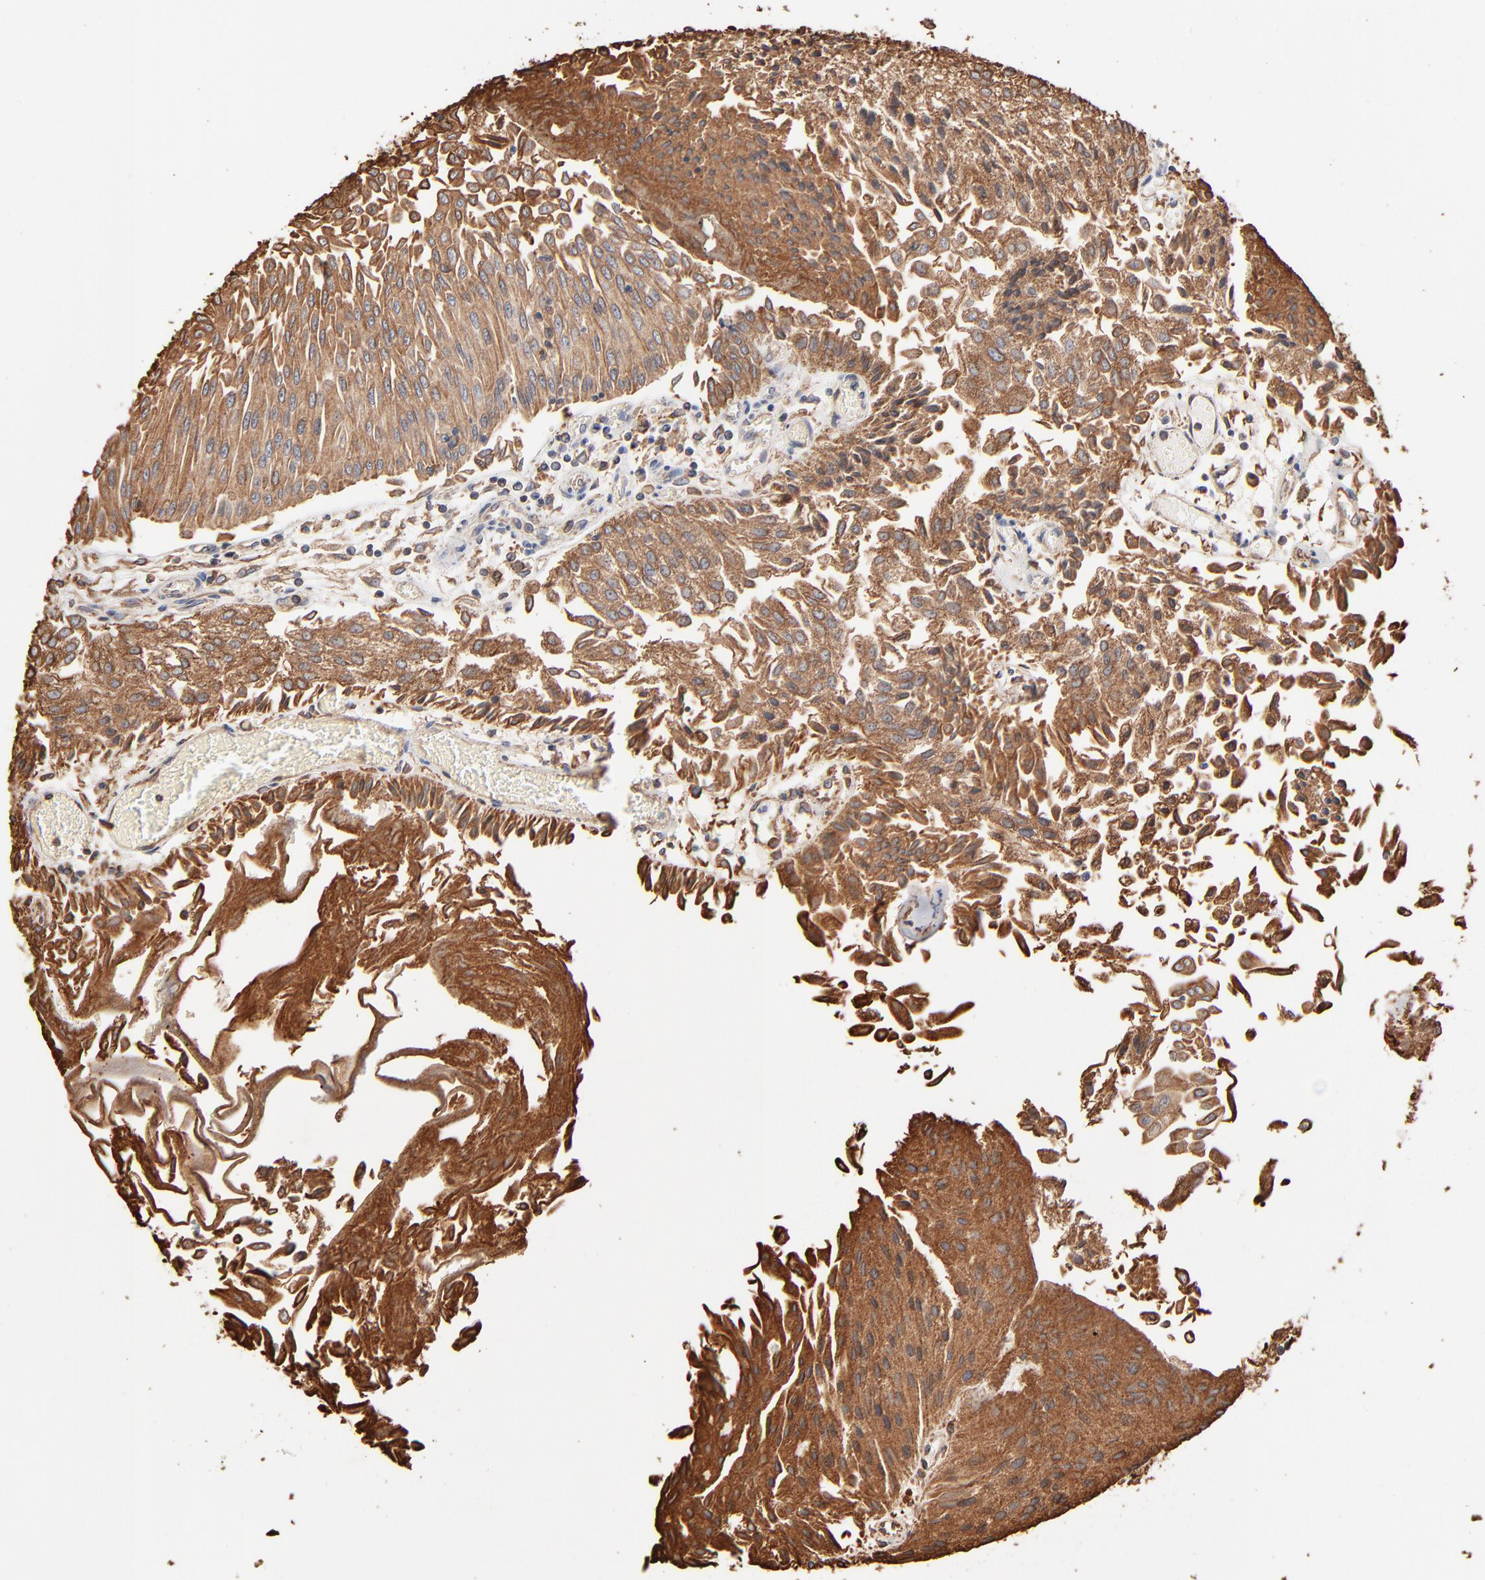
{"staining": {"intensity": "moderate", "quantity": ">75%", "location": "cytoplasmic/membranous"}, "tissue": "urothelial cancer", "cell_type": "Tumor cells", "image_type": "cancer", "snomed": [{"axis": "morphology", "description": "Urothelial carcinoma, Low grade"}, {"axis": "topography", "description": "Urinary bladder"}], "caption": "A high-resolution histopathology image shows immunohistochemistry (IHC) staining of low-grade urothelial carcinoma, which displays moderate cytoplasmic/membranous staining in approximately >75% of tumor cells.", "gene": "PDIA3", "patient": {"sex": "male", "age": 86}}